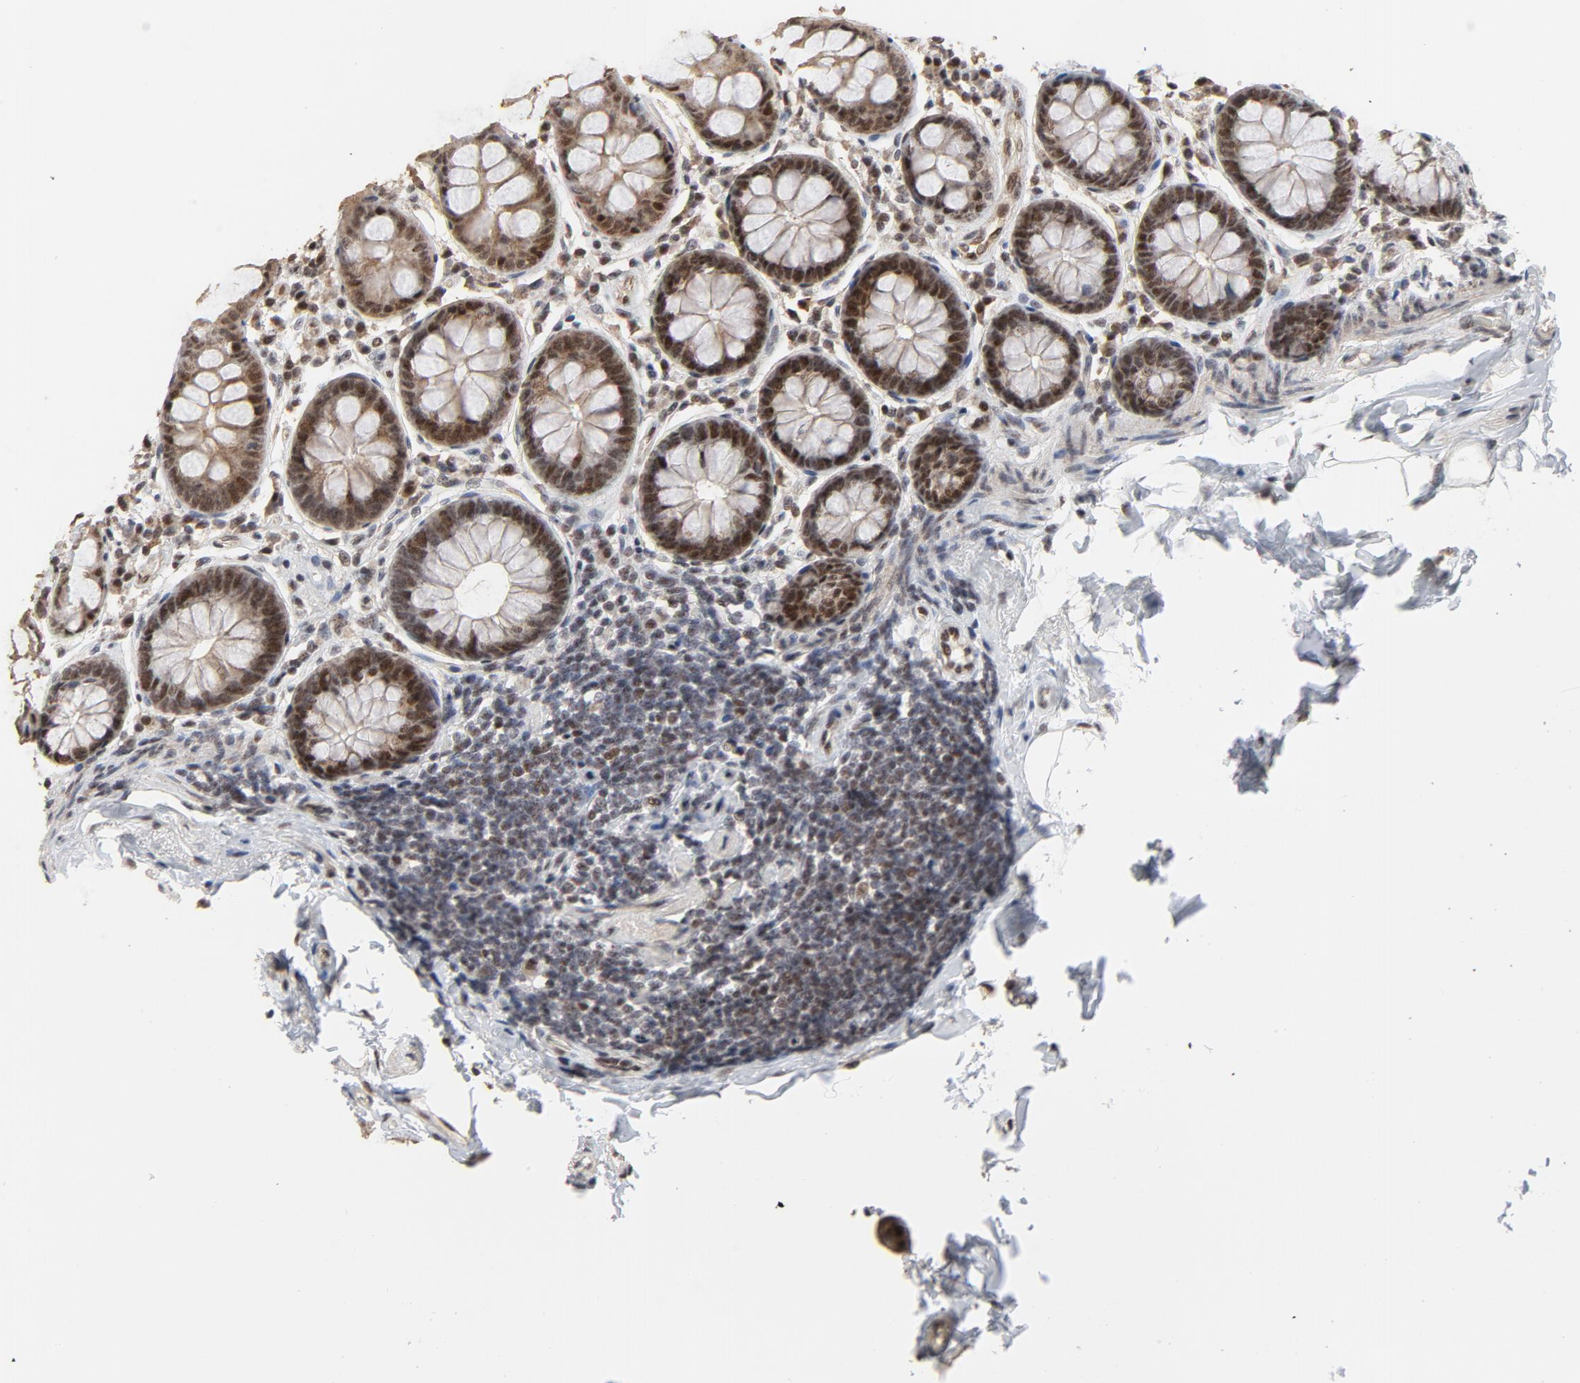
{"staining": {"intensity": "negative", "quantity": "none", "location": "none"}, "tissue": "colon", "cell_type": "Endothelial cells", "image_type": "normal", "snomed": [{"axis": "morphology", "description": "Normal tissue, NOS"}, {"axis": "topography", "description": "Colon"}], "caption": "DAB (3,3'-diaminobenzidine) immunohistochemical staining of benign colon exhibits no significant staining in endothelial cells.", "gene": "TP53RK", "patient": {"sex": "female", "age": 61}}